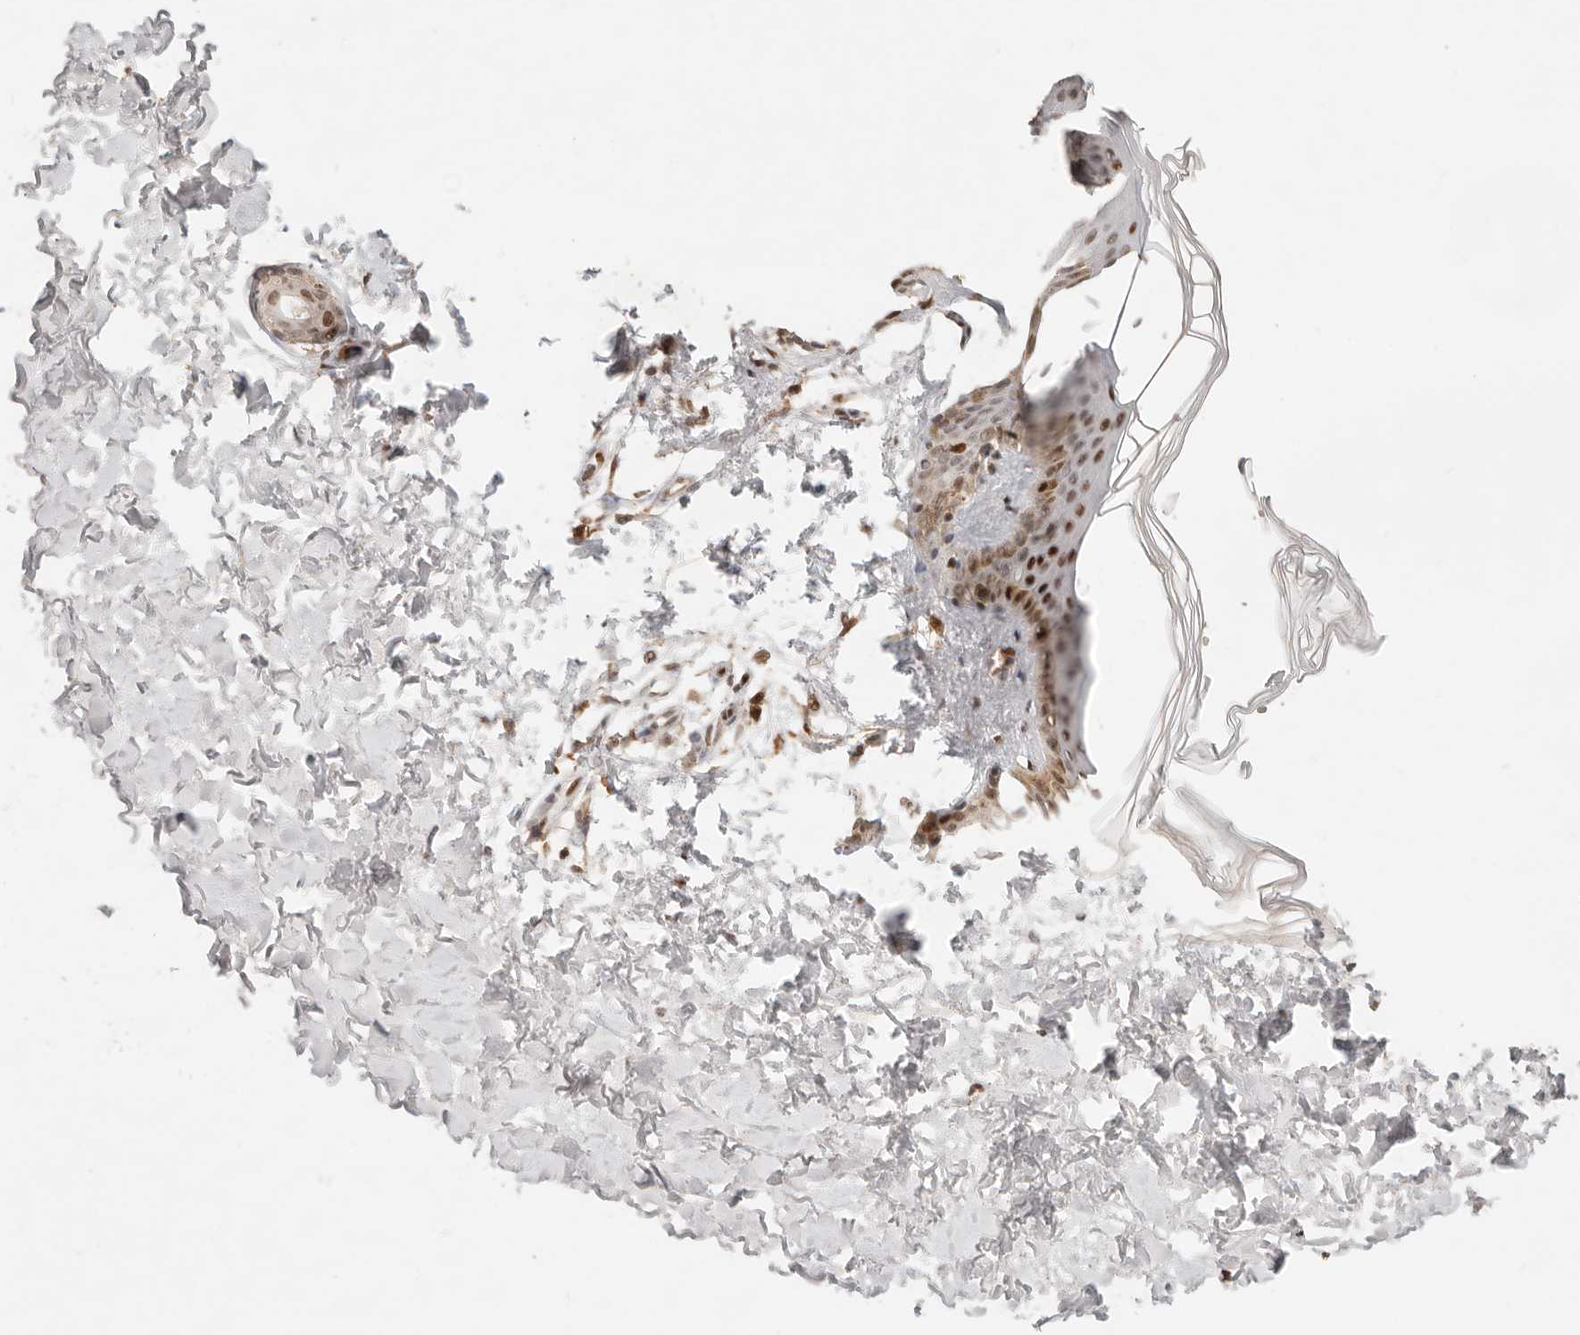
{"staining": {"intensity": "moderate", "quantity": ">75%", "location": "cytoplasmic/membranous,nuclear"}, "tissue": "skin", "cell_type": "Fibroblasts", "image_type": "normal", "snomed": [{"axis": "morphology", "description": "Normal tissue, NOS"}, {"axis": "morphology", "description": "Neoplasm, benign, NOS"}, {"axis": "topography", "description": "Skin"}, {"axis": "topography", "description": "Soft tissue"}], "caption": "Immunohistochemical staining of unremarkable human skin demonstrates medium levels of moderate cytoplasmic/membranous,nuclear expression in about >75% of fibroblasts.", "gene": "NPAS2", "patient": {"sex": "male", "age": 26}}